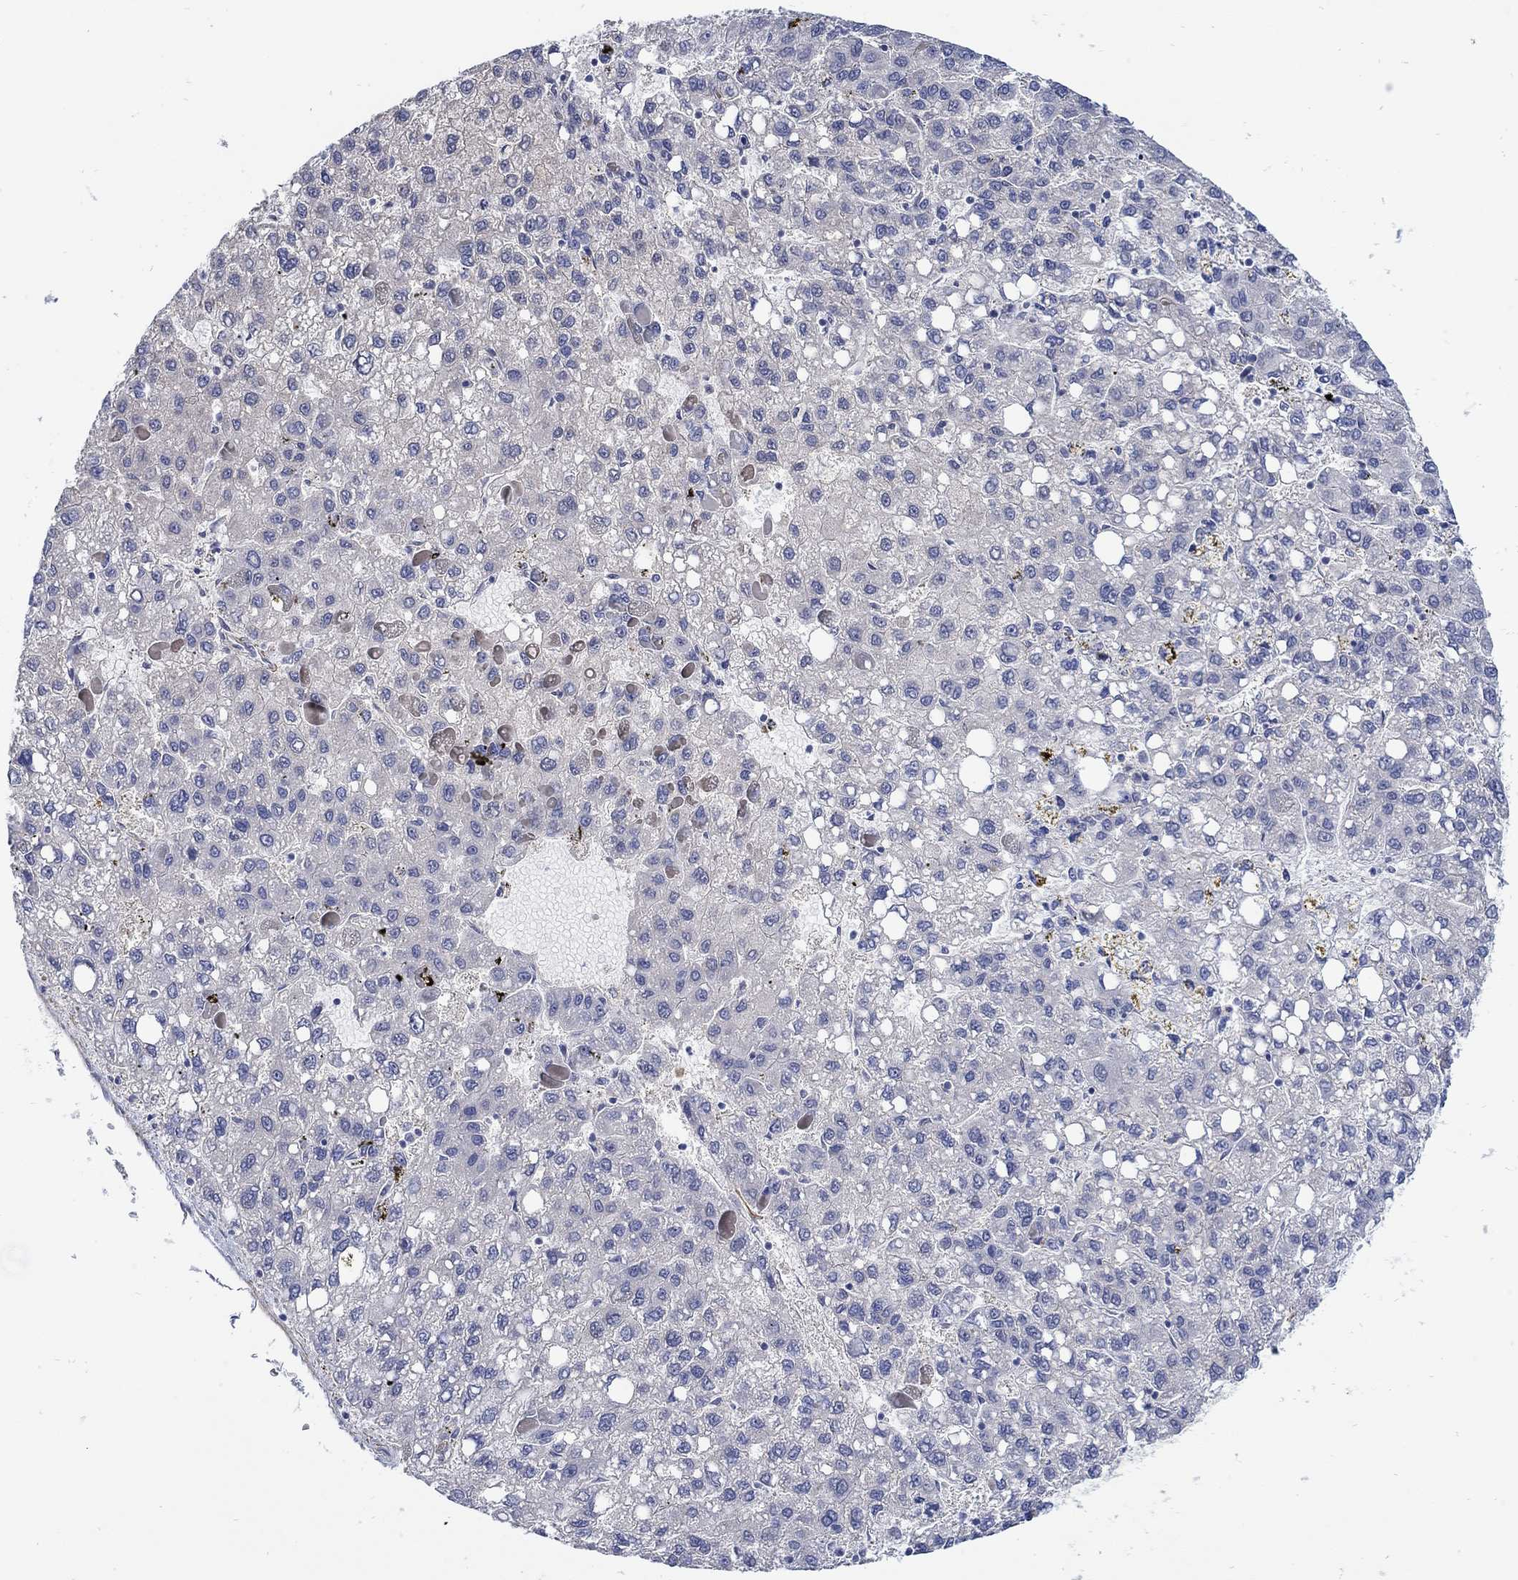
{"staining": {"intensity": "negative", "quantity": "none", "location": "none"}, "tissue": "liver cancer", "cell_type": "Tumor cells", "image_type": "cancer", "snomed": [{"axis": "morphology", "description": "Carcinoma, Hepatocellular, NOS"}, {"axis": "topography", "description": "Liver"}], "caption": "Tumor cells are negative for brown protein staining in liver cancer (hepatocellular carcinoma).", "gene": "SCN7A", "patient": {"sex": "female", "age": 82}}